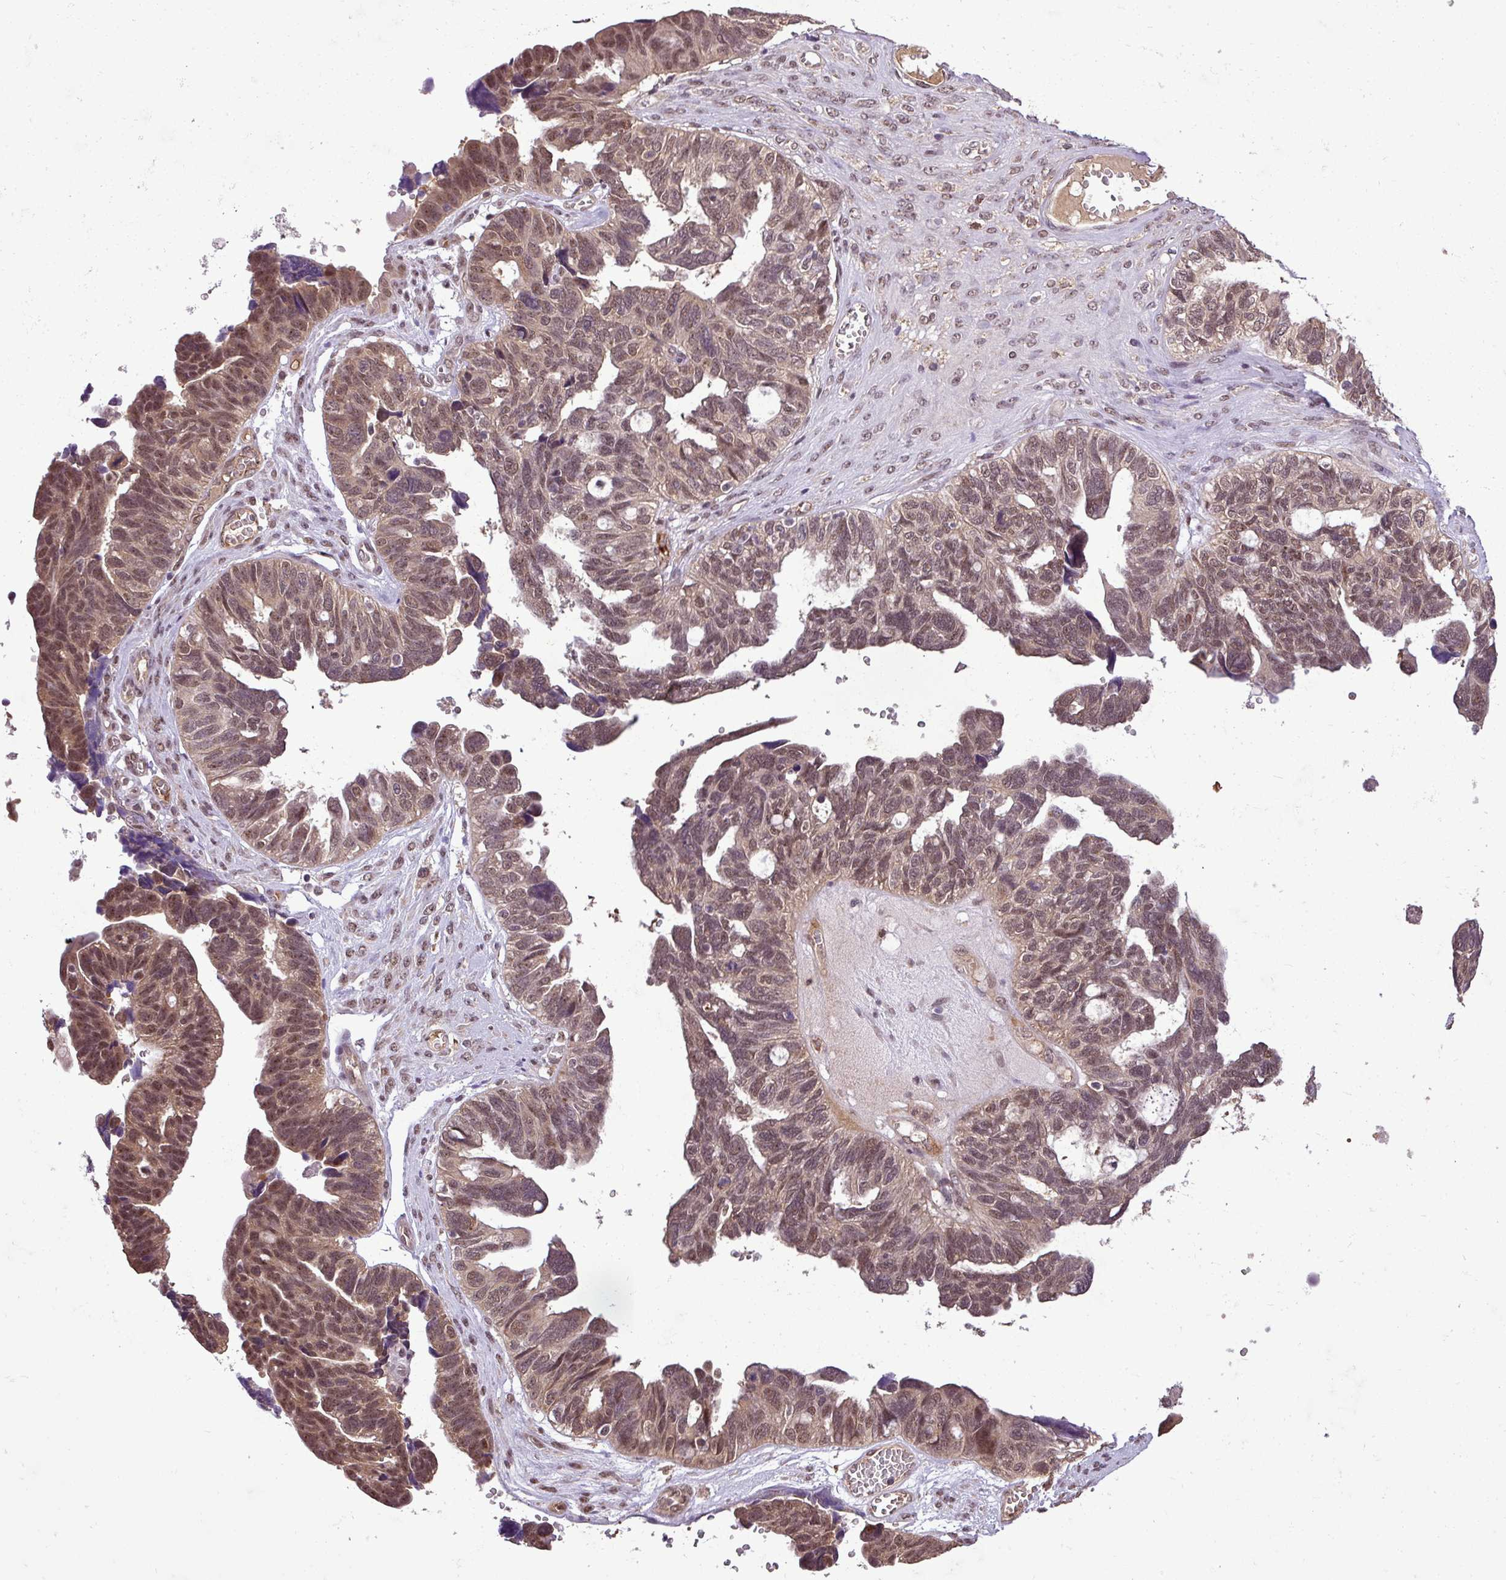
{"staining": {"intensity": "moderate", "quantity": ">75%", "location": "cytoplasmic/membranous,nuclear"}, "tissue": "ovarian cancer", "cell_type": "Tumor cells", "image_type": "cancer", "snomed": [{"axis": "morphology", "description": "Cystadenocarcinoma, serous, NOS"}, {"axis": "topography", "description": "Ovary"}], "caption": "The immunohistochemical stain highlights moderate cytoplasmic/membranous and nuclear expression in tumor cells of ovarian serous cystadenocarcinoma tissue.", "gene": "MFHAS1", "patient": {"sex": "female", "age": 79}}